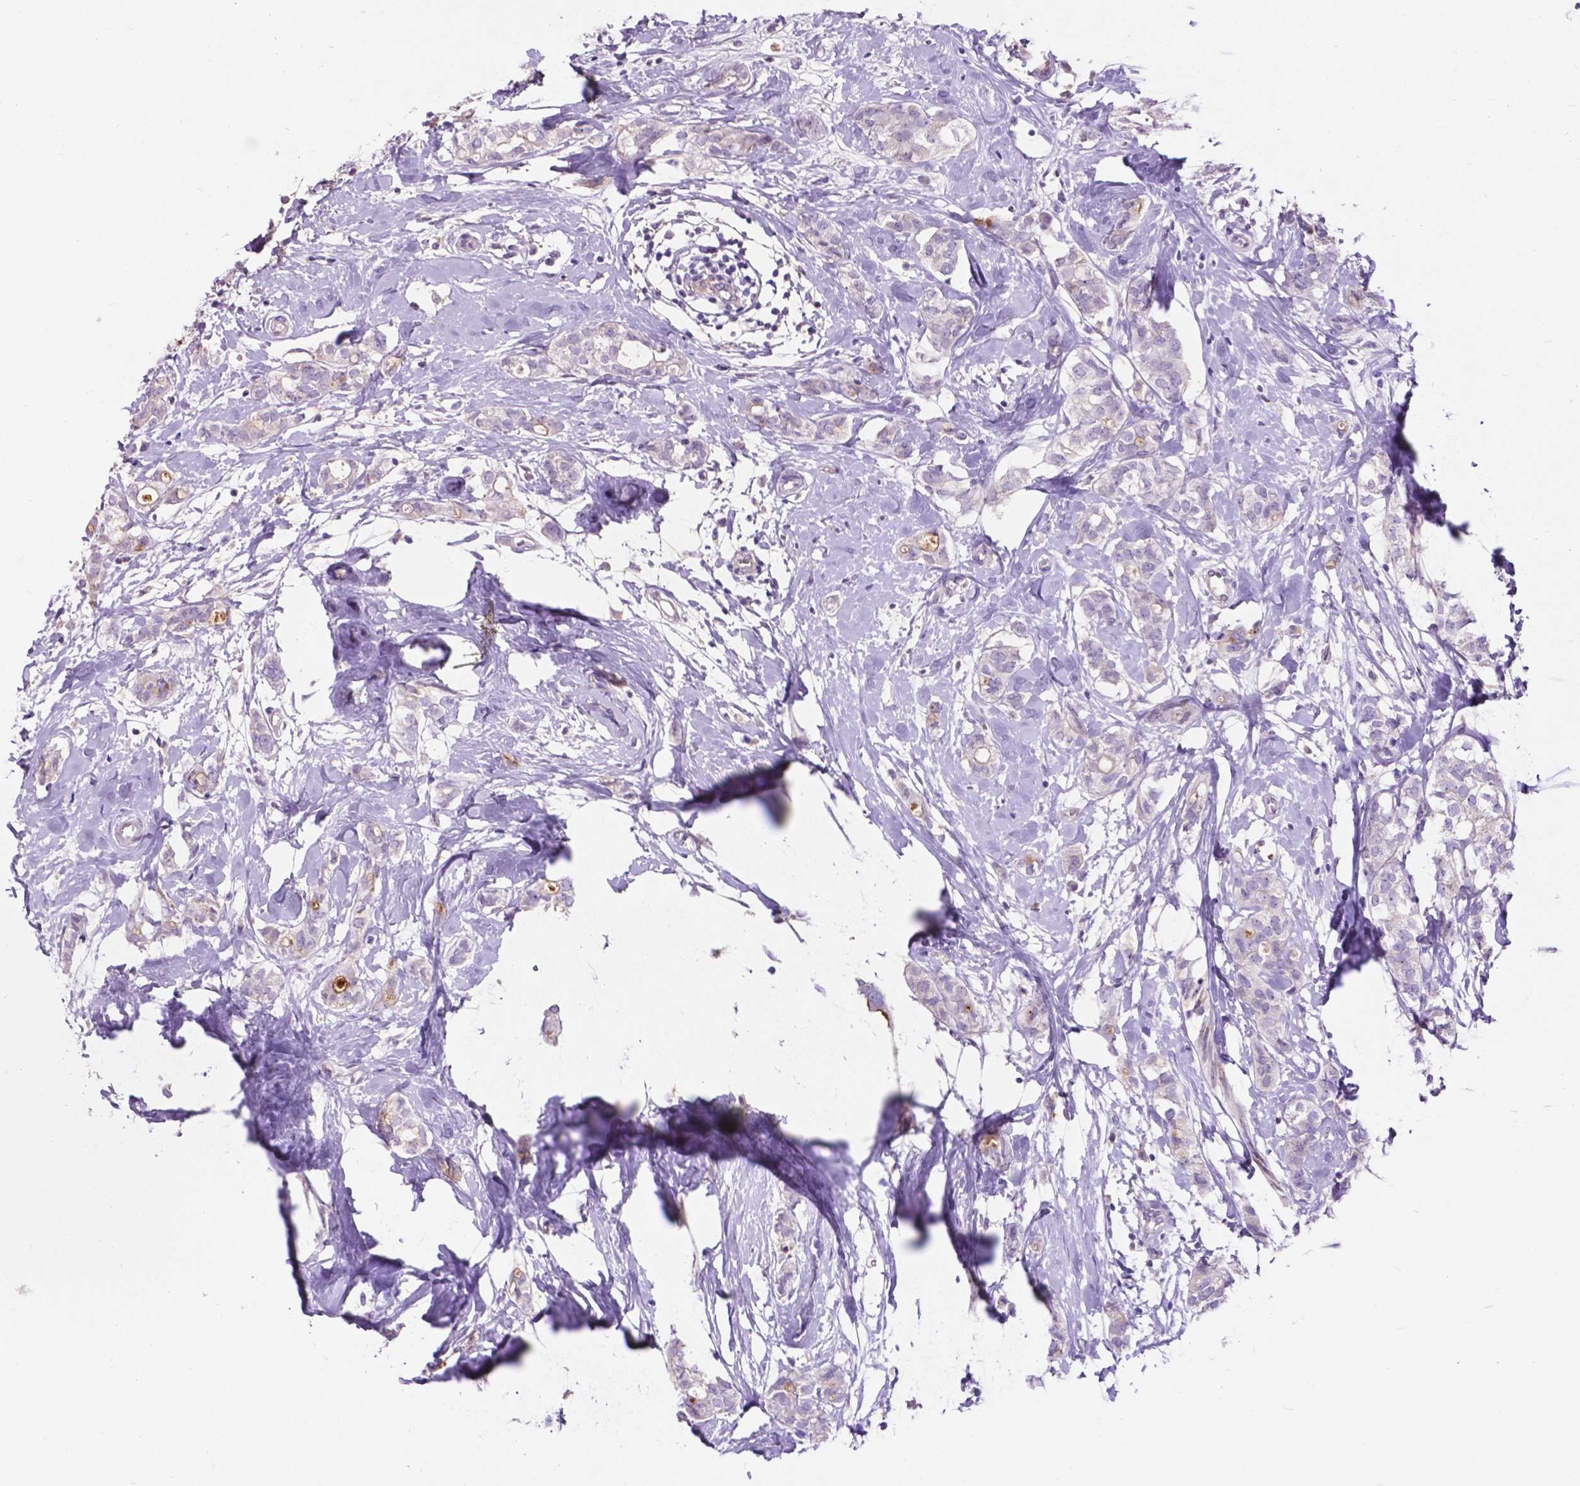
{"staining": {"intensity": "negative", "quantity": "none", "location": "none"}, "tissue": "breast cancer", "cell_type": "Tumor cells", "image_type": "cancer", "snomed": [{"axis": "morphology", "description": "Duct carcinoma"}, {"axis": "topography", "description": "Breast"}], "caption": "An image of intraductal carcinoma (breast) stained for a protein exhibits no brown staining in tumor cells.", "gene": "PLSCR1", "patient": {"sex": "female", "age": 40}}